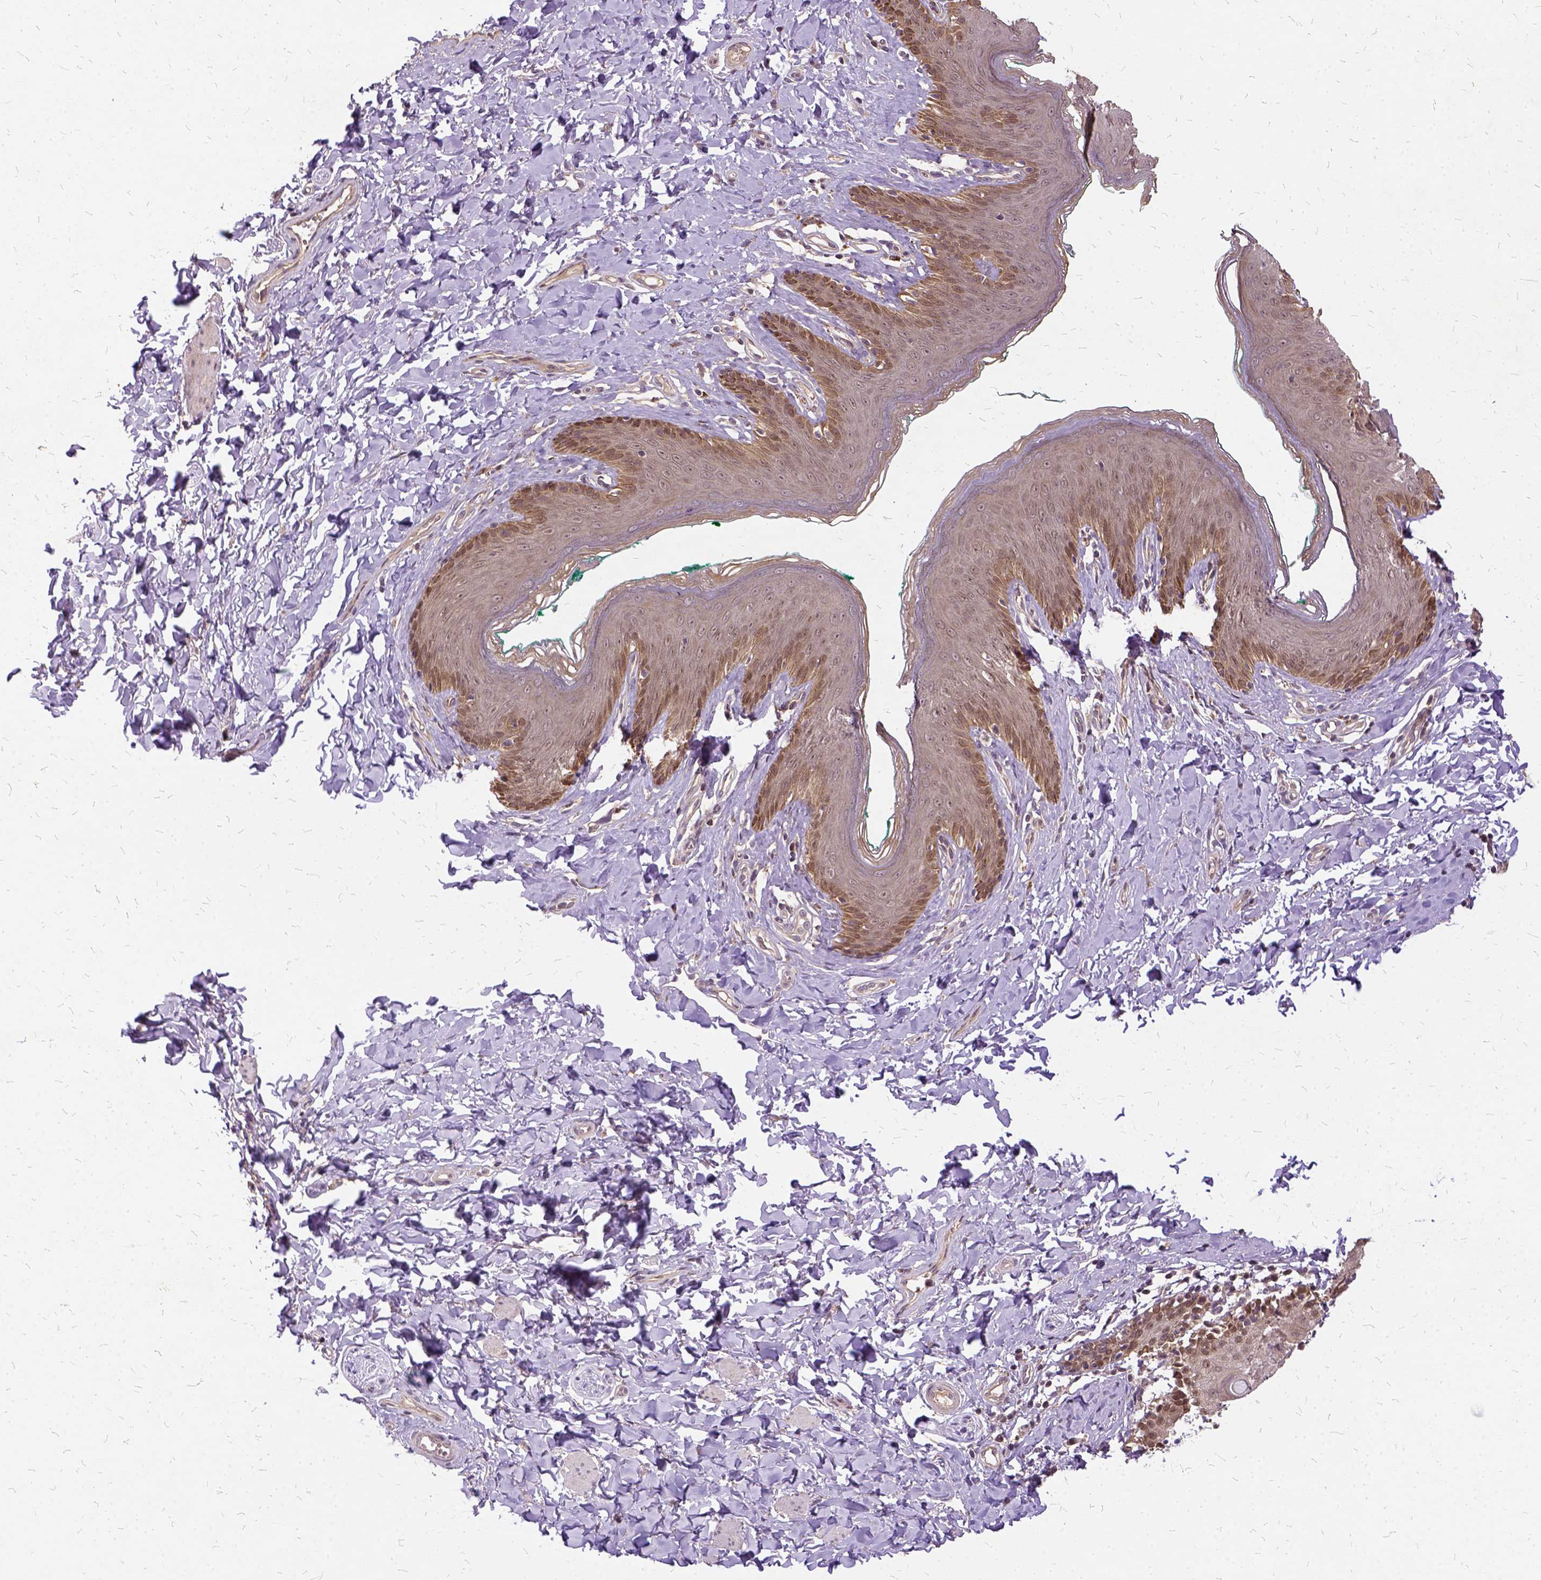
{"staining": {"intensity": "moderate", "quantity": ">75%", "location": "cytoplasmic/membranous"}, "tissue": "skin", "cell_type": "Epidermal cells", "image_type": "normal", "snomed": [{"axis": "morphology", "description": "Normal tissue, NOS"}, {"axis": "topography", "description": "Vulva"}], "caption": "An image of skin stained for a protein exhibits moderate cytoplasmic/membranous brown staining in epidermal cells.", "gene": "ILRUN", "patient": {"sex": "female", "age": 66}}